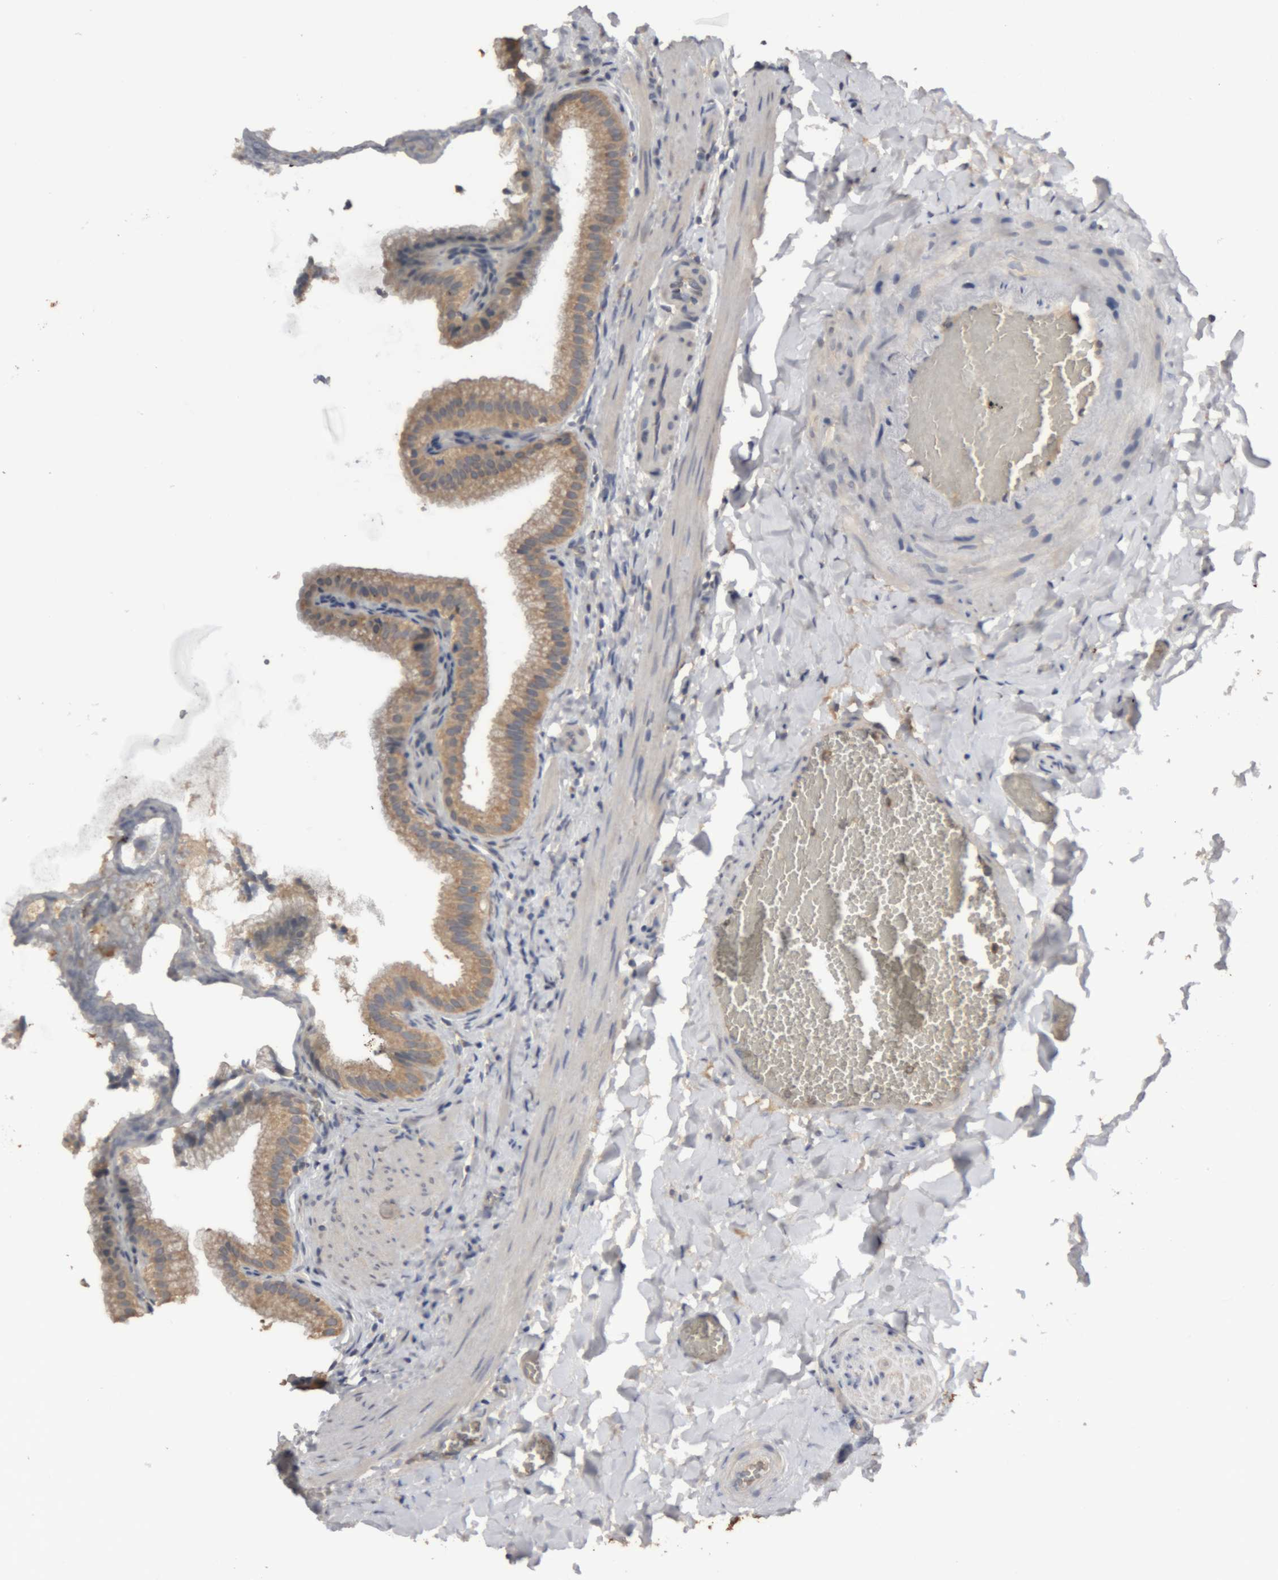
{"staining": {"intensity": "weak", "quantity": ">75%", "location": "cytoplasmic/membranous"}, "tissue": "gallbladder", "cell_type": "Glandular cells", "image_type": "normal", "snomed": [{"axis": "morphology", "description": "Normal tissue, NOS"}, {"axis": "topography", "description": "Gallbladder"}], "caption": "Human gallbladder stained with a brown dye exhibits weak cytoplasmic/membranous positive positivity in approximately >75% of glandular cells.", "gene": "TMED7", "patient": {"sex": "male", "age": 38}}